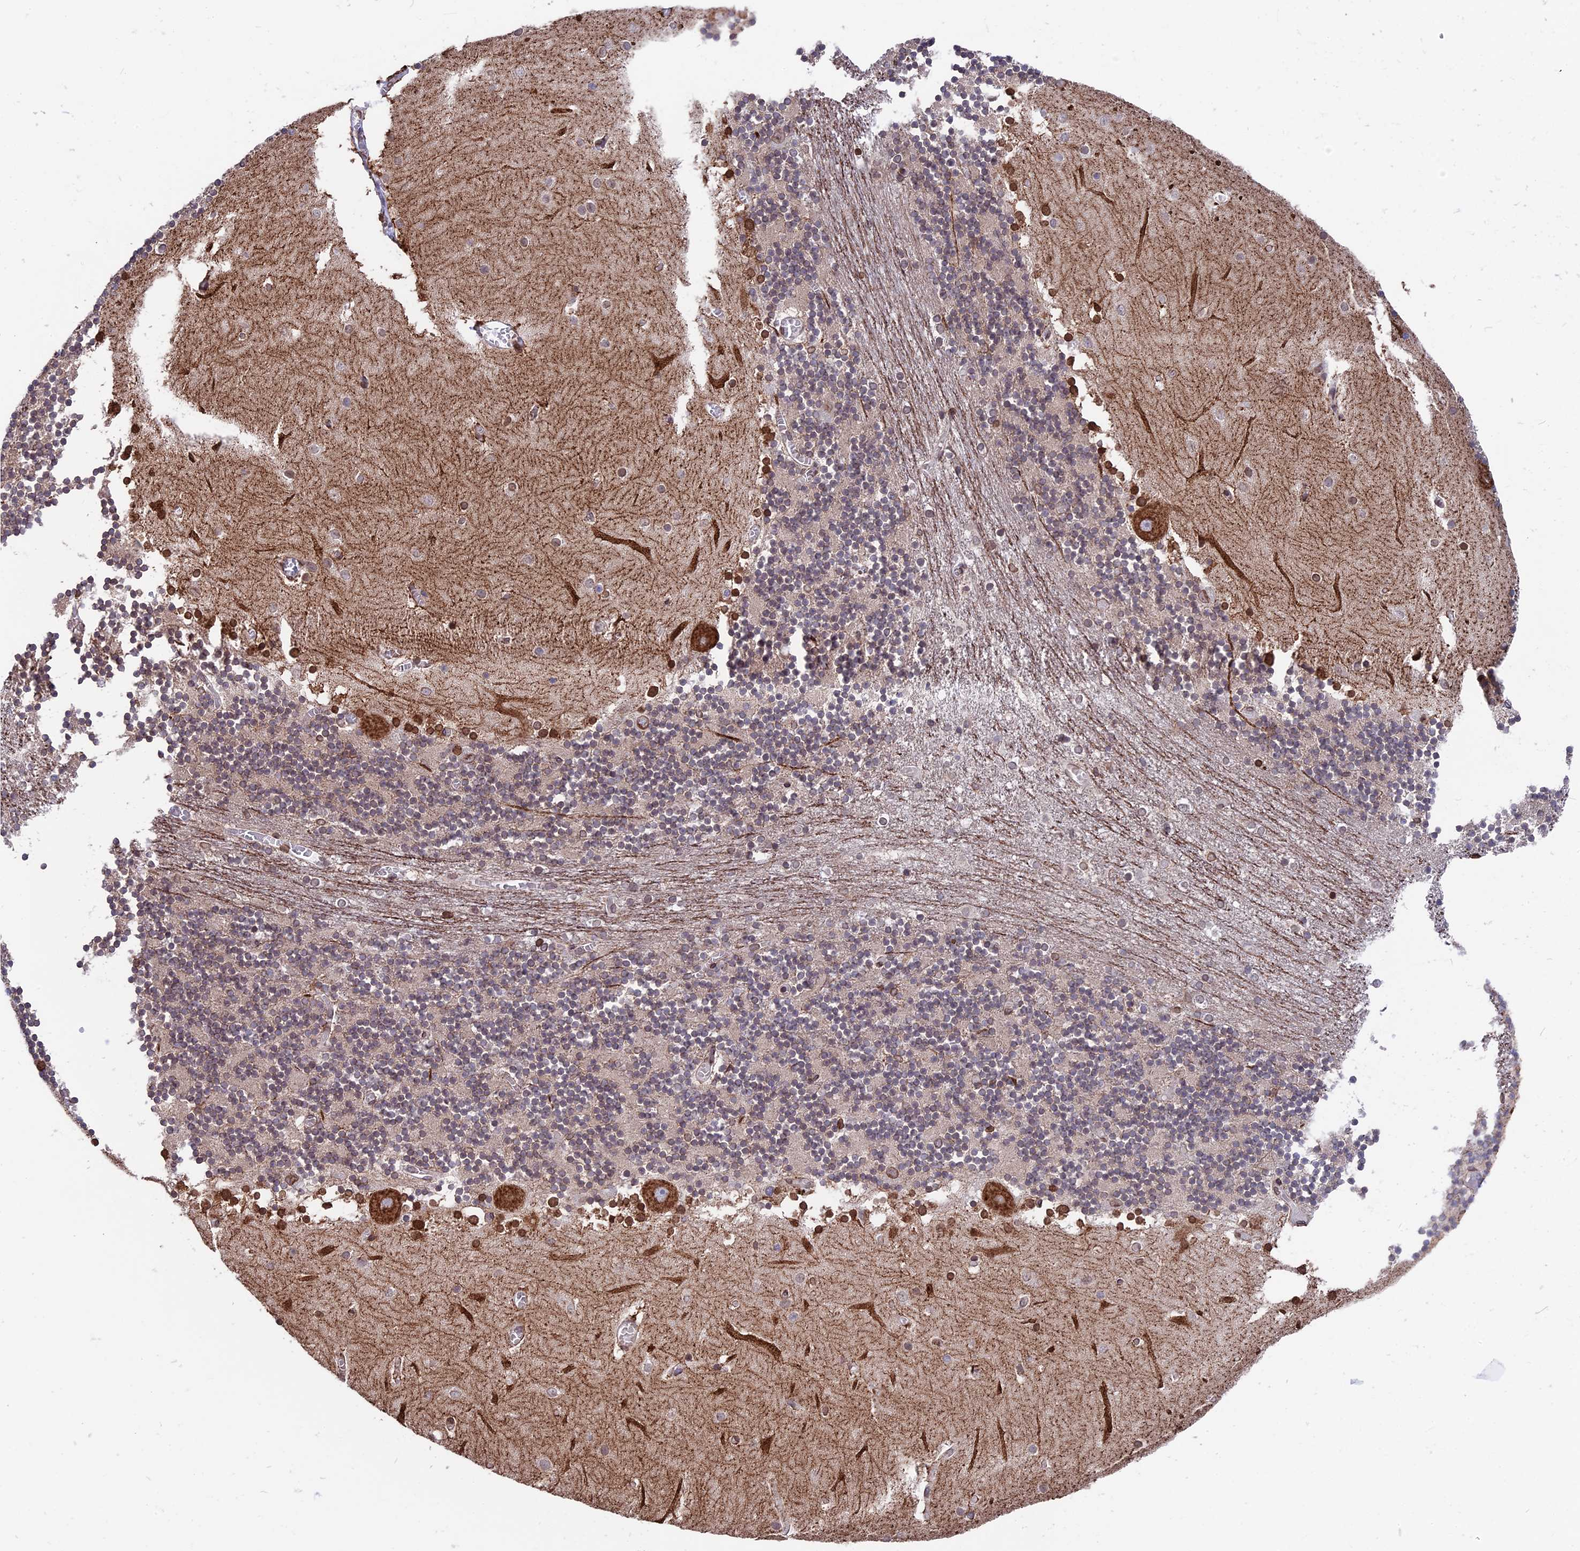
{"staining": {"intensity": "moderate", "quantity": "<25%", "location": "cytoplasmic/membranous,nuclear"}, "tissue": "cerebellum", "cell_type": "Cells in granular layer", "image_type": "normal", "snomed": [{"axis": "morphology", "description": "Normal tissue, NOS"}, {"axis": "topography", "description": "Cerebellum"}], "caption": "Moderate cytoplasmic/membranous,nuclear staining for a protein is appreciated in about <25% of cells in granular layer of normal cerebellum using immunohistochemistry.", "gene": "PTCHD4", "patient": {"sex": "female", "age": 28}}